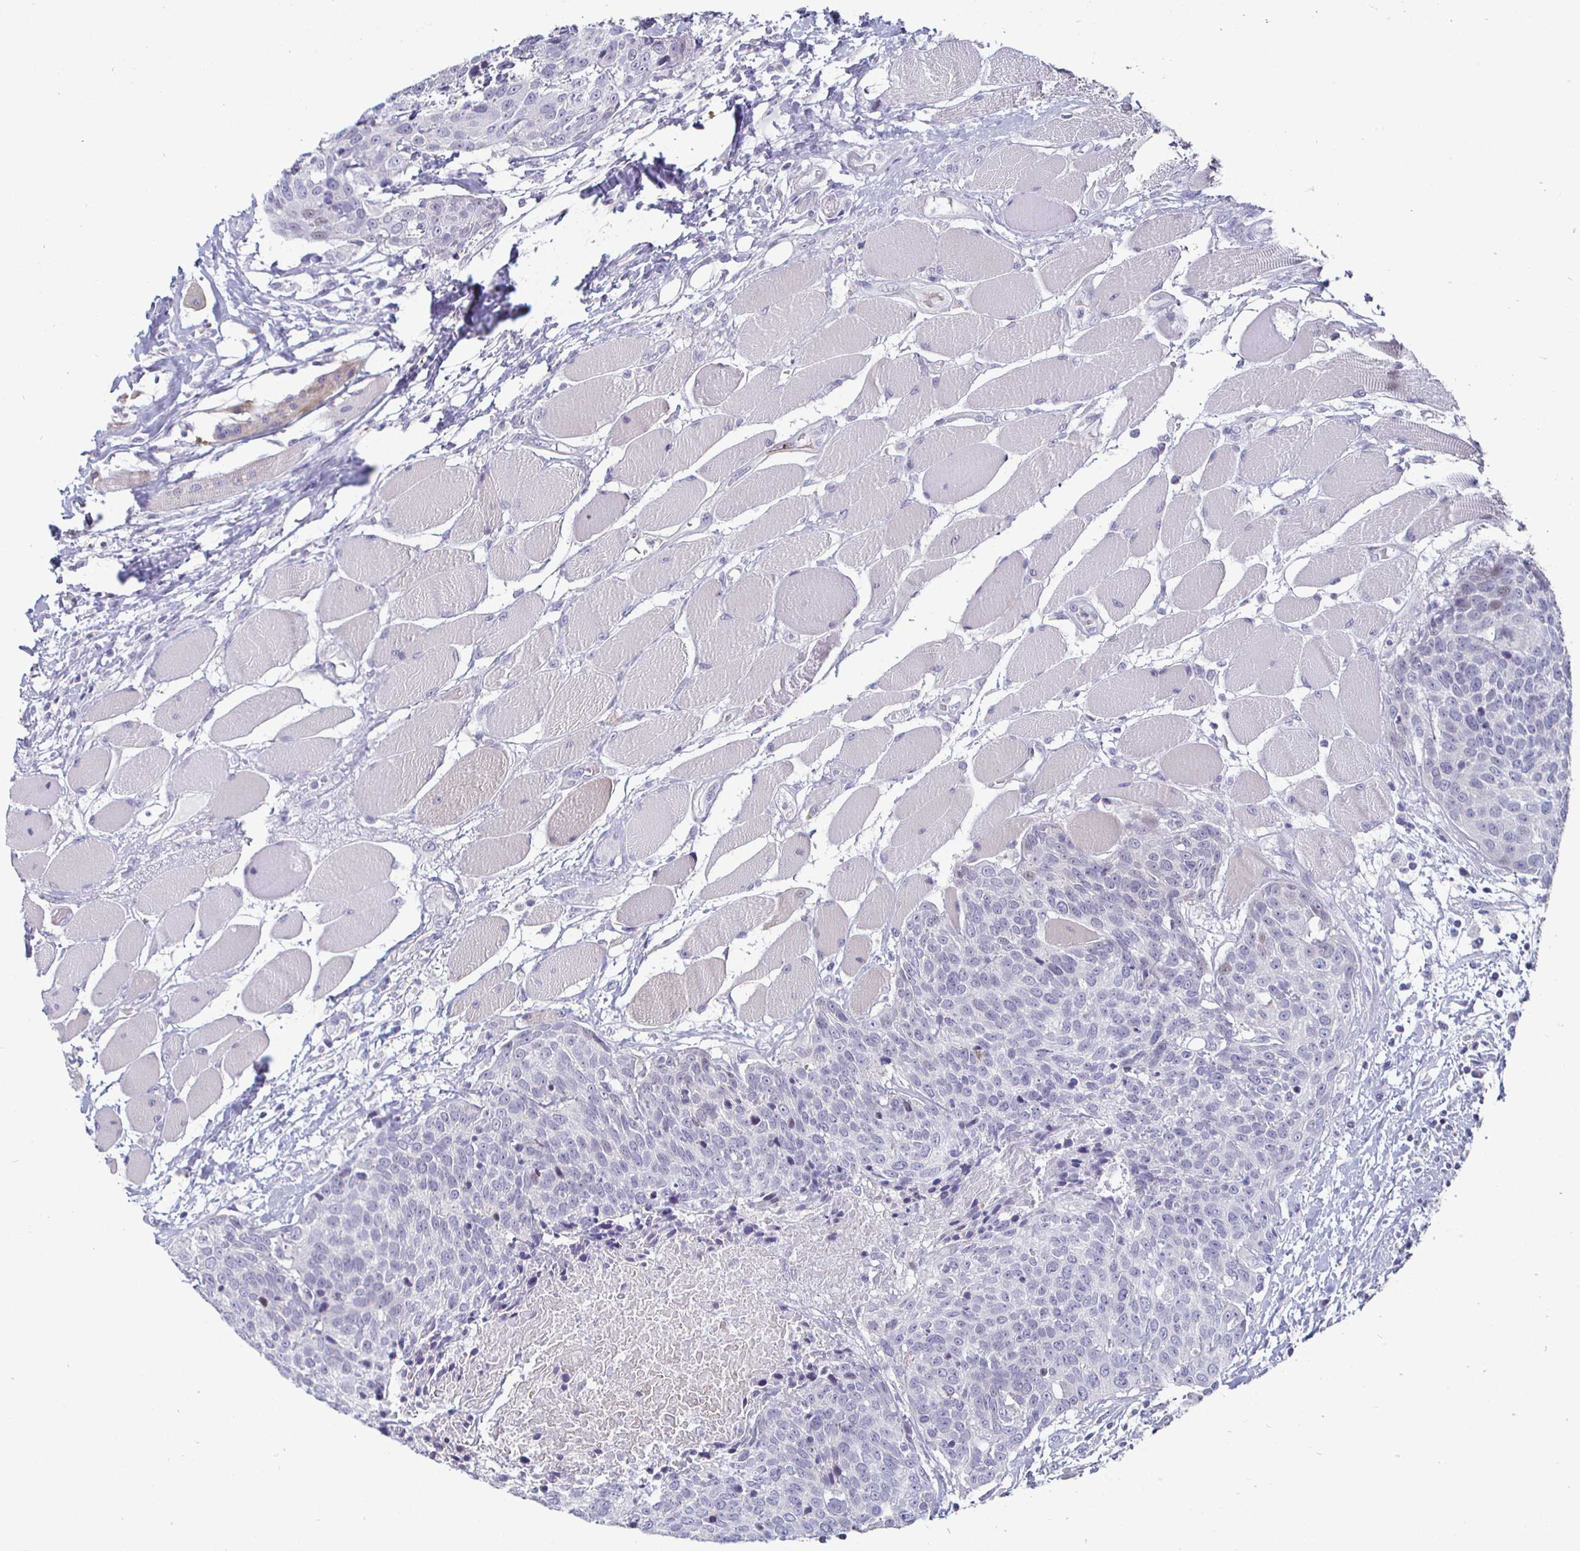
{"staining": {"intensity": "negative", "quantity": "none", "location": "none"}, "tissue": "head and neck cancer", "cell_type": "Tumor cells", "image_type": "cancer", "snomed": [{"axis": "morphology", "description": "Squamous cell carcinoma, NOS"}, {"axis": "topography", "description": "Oral tissue"}, {"axis": "topography", "description": "Head-Neck"}], "caption": "This is an immunohistochemistry image of human squamous cell carcinoma (head and neck). There is no expression in tumor cells.", "gene": "DMRTB1", "patient": {"sex": "male", "age": 64}}